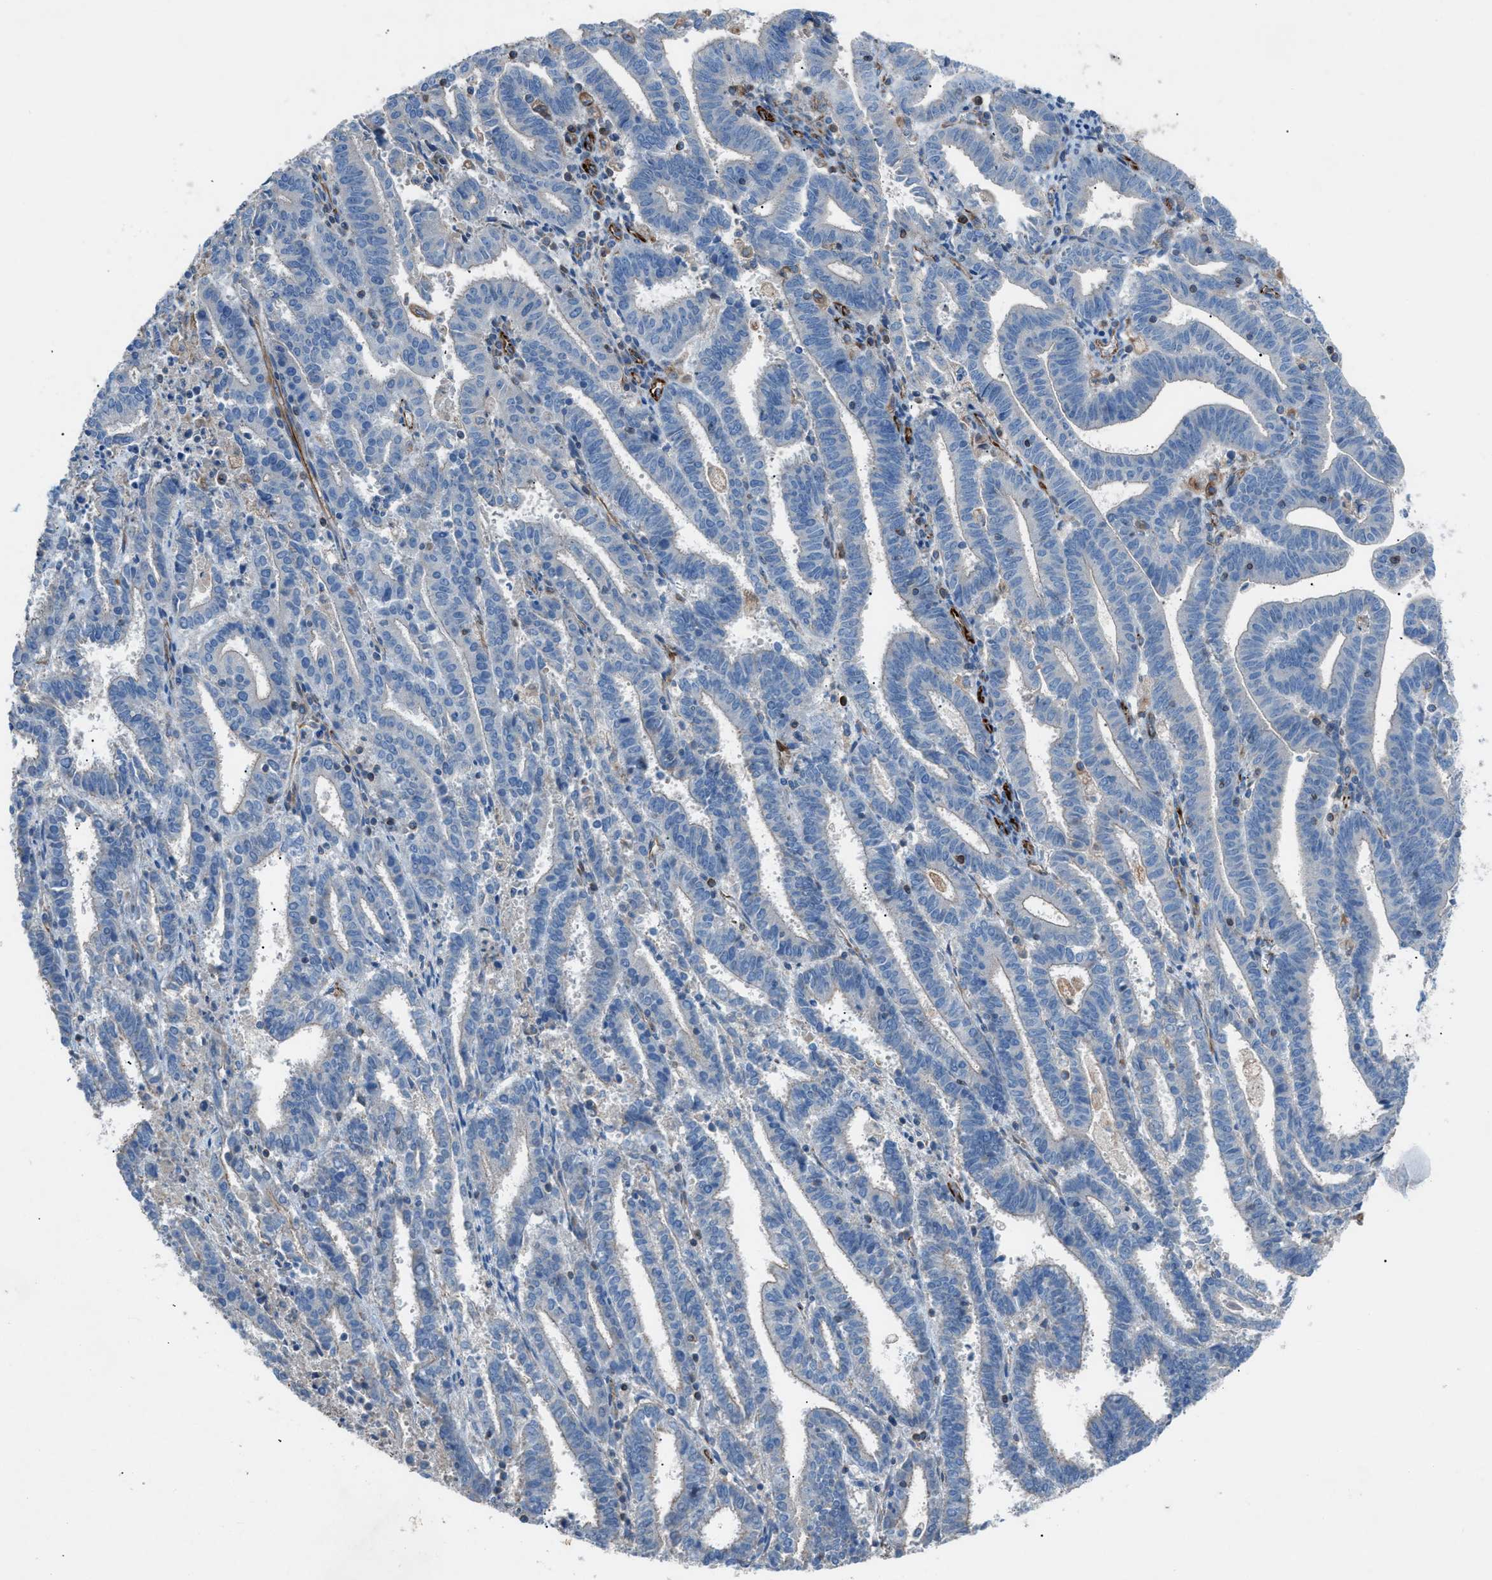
{"staining": {"intensity": "negative", "quantity": "none", "location": "none"}, "tissue": "endometrial cancer", "cell_type": "Tumor cells", "image_type": "cancer", "snomed": [{"axis": "morphology", "description": "Adenocarcinoma, NOS"}, {"axis": "topography", "description": "Uterus"}], "caption": "Immunohistochemistry (IHC) image of adenocarcinoma (endometrial) stained for a protein (brown), which demonstrates no positivity in tumor cells.", "gene": "CABP7", "patient": {"sex": "female", "age": 83}}